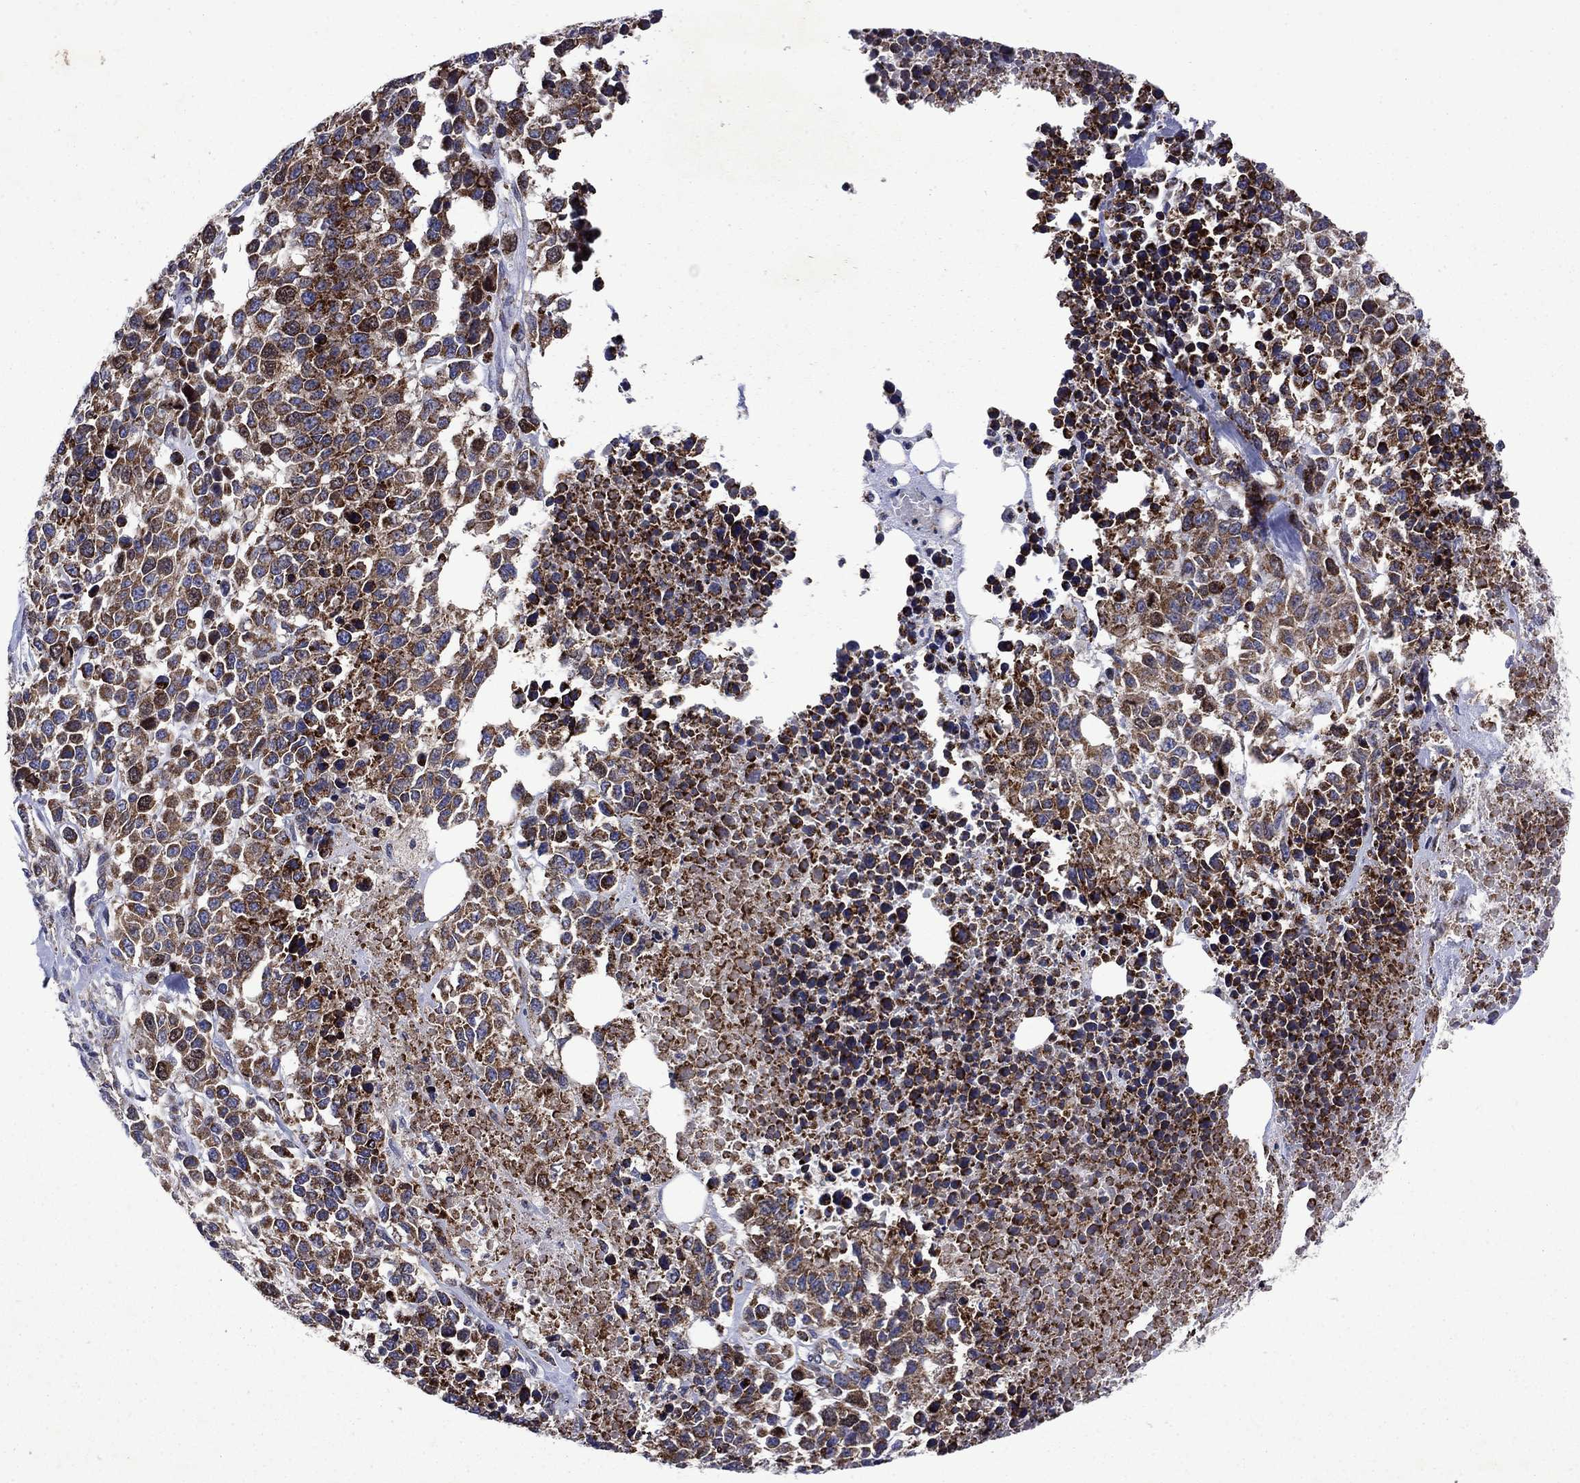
{"staining": {"intensity": "moderate", "quantity": ">75%", "location": "cytoplasmic/membranous"}, "tissue": "melanoma", "cell_type": "Tumor cells", "image_type": "cancer", "snomed": [{"axis": "morphology", "description": "Malignant melanoma, Metastatic site"}, {"axis": "topography", "description": "Skin"}], "caption": "Protein expression analysis of malignant melanoma (metastatic site) demonstrates moderate cytoplasmic/membranous staining in about >75% of tumor cells. The protein of interest is stained brown, and the nuclei are stained in blue (DAB (3,3'-diaminobenzidine) IHC with brightfield microscopy, high magnification).", "gene": "KIF22", "patient": {"sex": "male", "age": 84}}